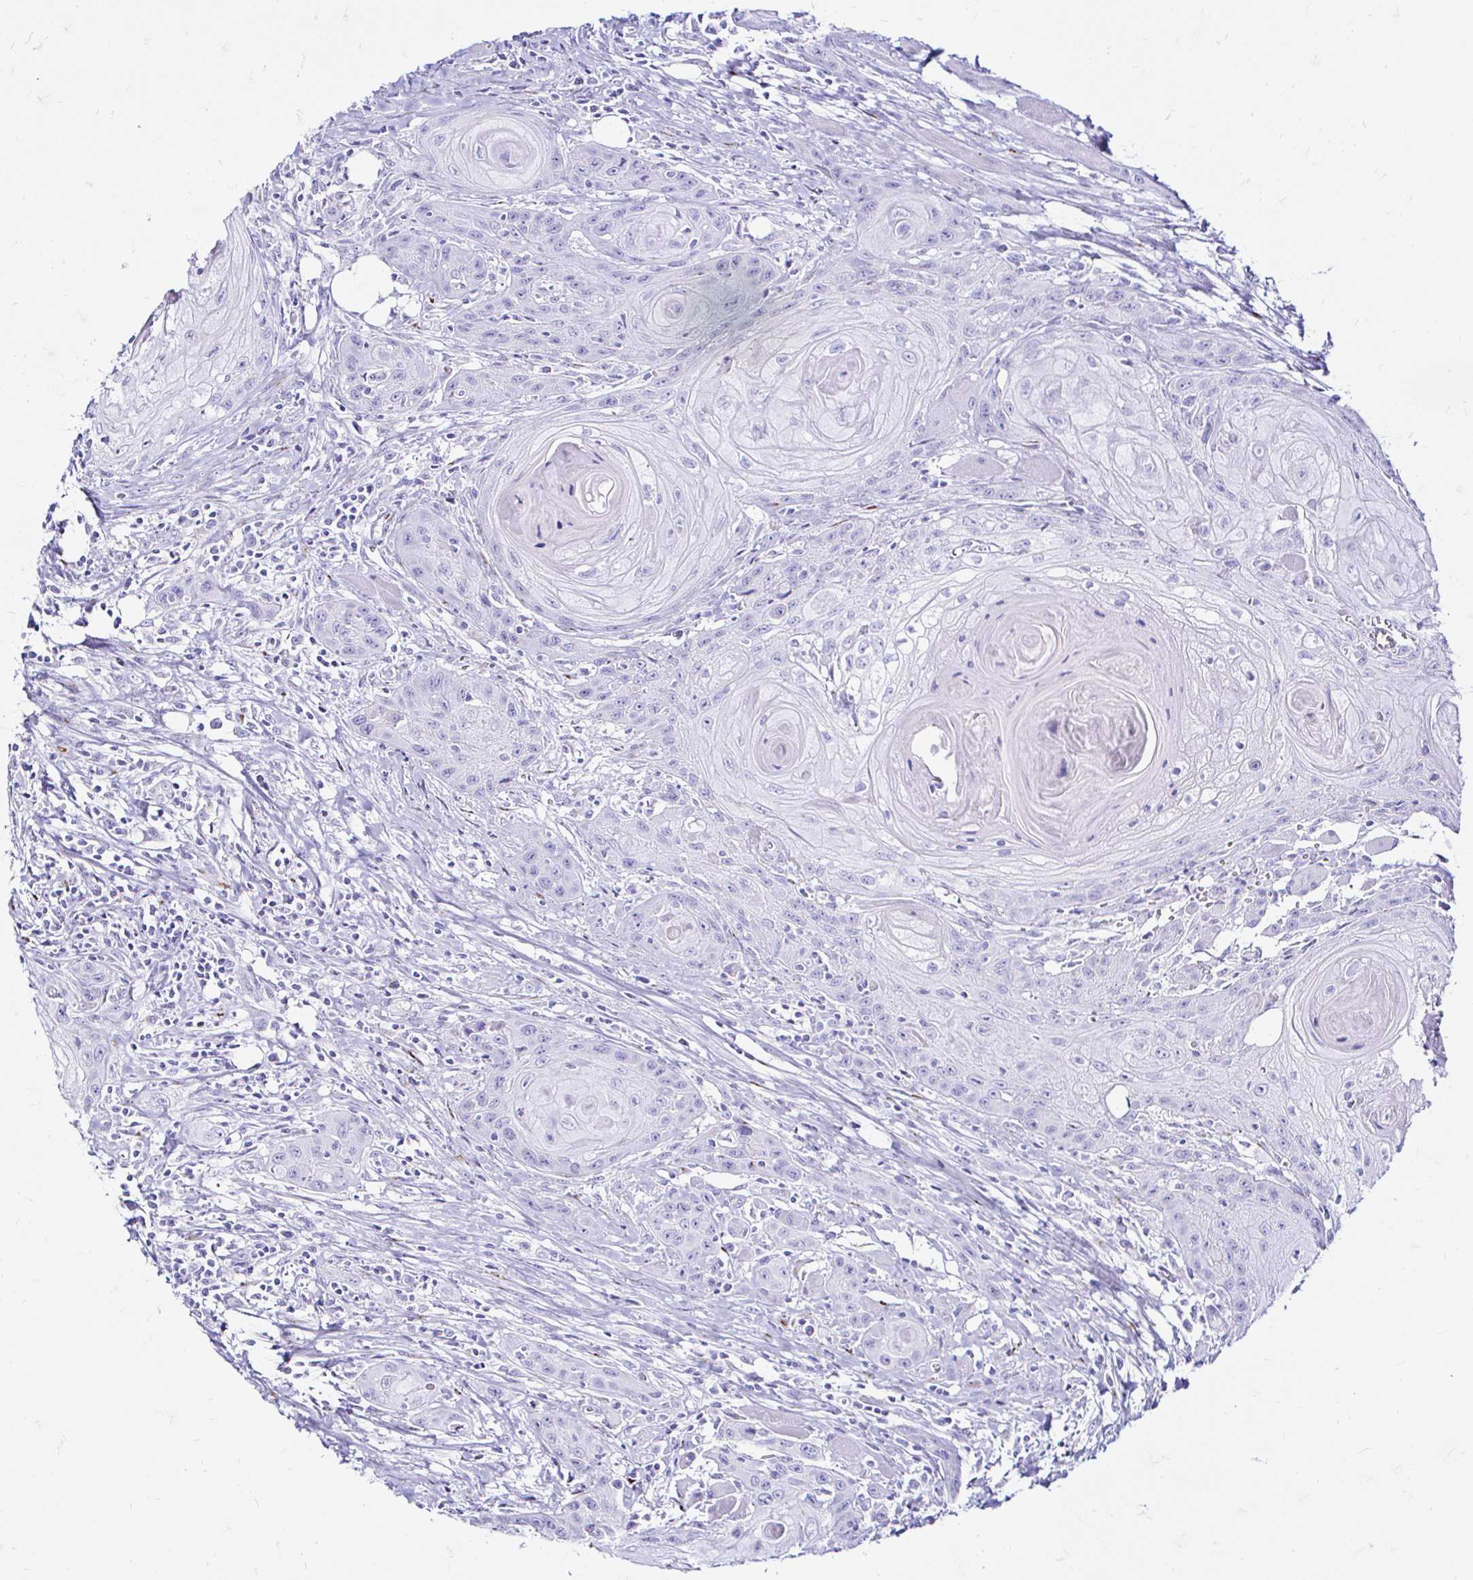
{"staining": {"intensity": "negative", "quantity": "none", "location": "none"}, "tissue": "head and neck cancer", "cell_type": "Tumor cells", "image_type": "cancer", "snomed": [{"axis": "morphology", "description": "Squamous cell carcinoma, NOS"}, {"axis": "topography", "description": "Oral tissue"}, {"axis": "topography", "description": "Head-Neck"}], "caption": "DAB immunohistochemical staining of human head and neck squamous cell carcinoma shows no significant positivity in tumor cells.", "gene": "ZNF432", "patient": {"sex": "male", "age": 58}}